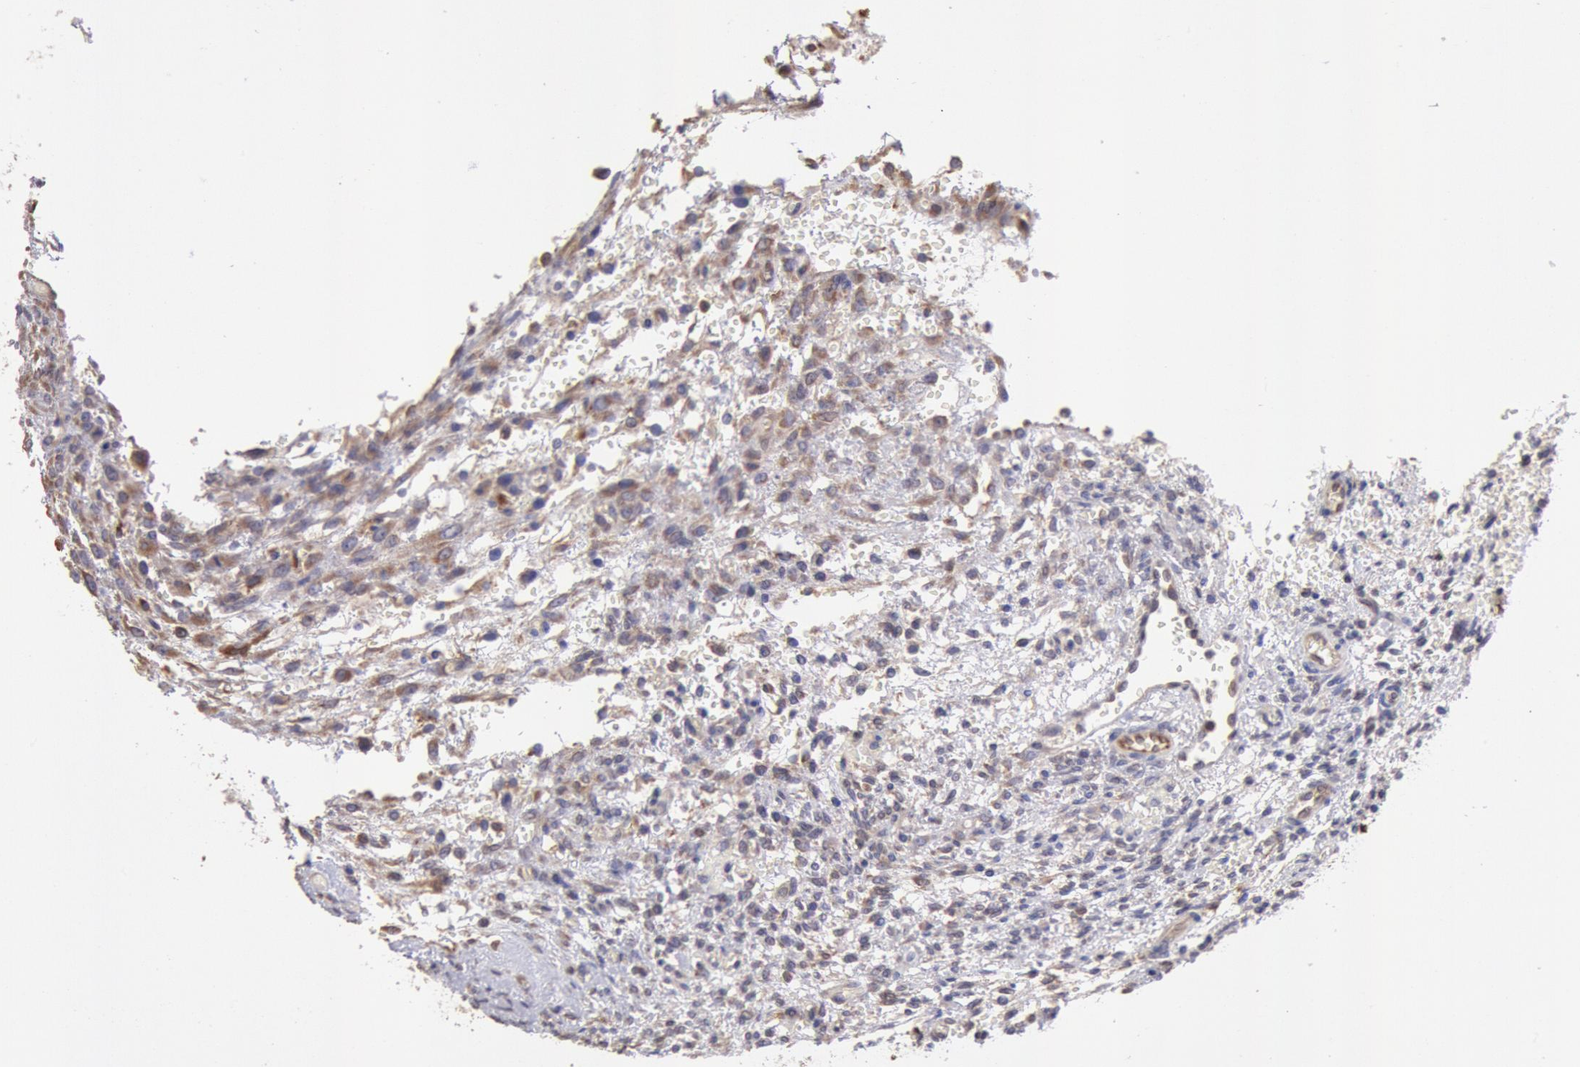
{"staining": {"intensity": "weak", "quantity": ">75%", "location": "cytoplasmic/membranous"}, "tissue": "ovary", "cell_type": "Follicle cells", "image_type": "normal", "snomed": [{"axis": "morphology", "description": "Normal tissue, NOS"}, {"axis": "topography", "description": "Ovary"}], "caption": "A low amount of weak cytoplasmic/membranous staining is present in about >75% of follicle cells in unremarkable ovary.", "gene": "COMT", "patient": {"sex": "female", "age": 39}}